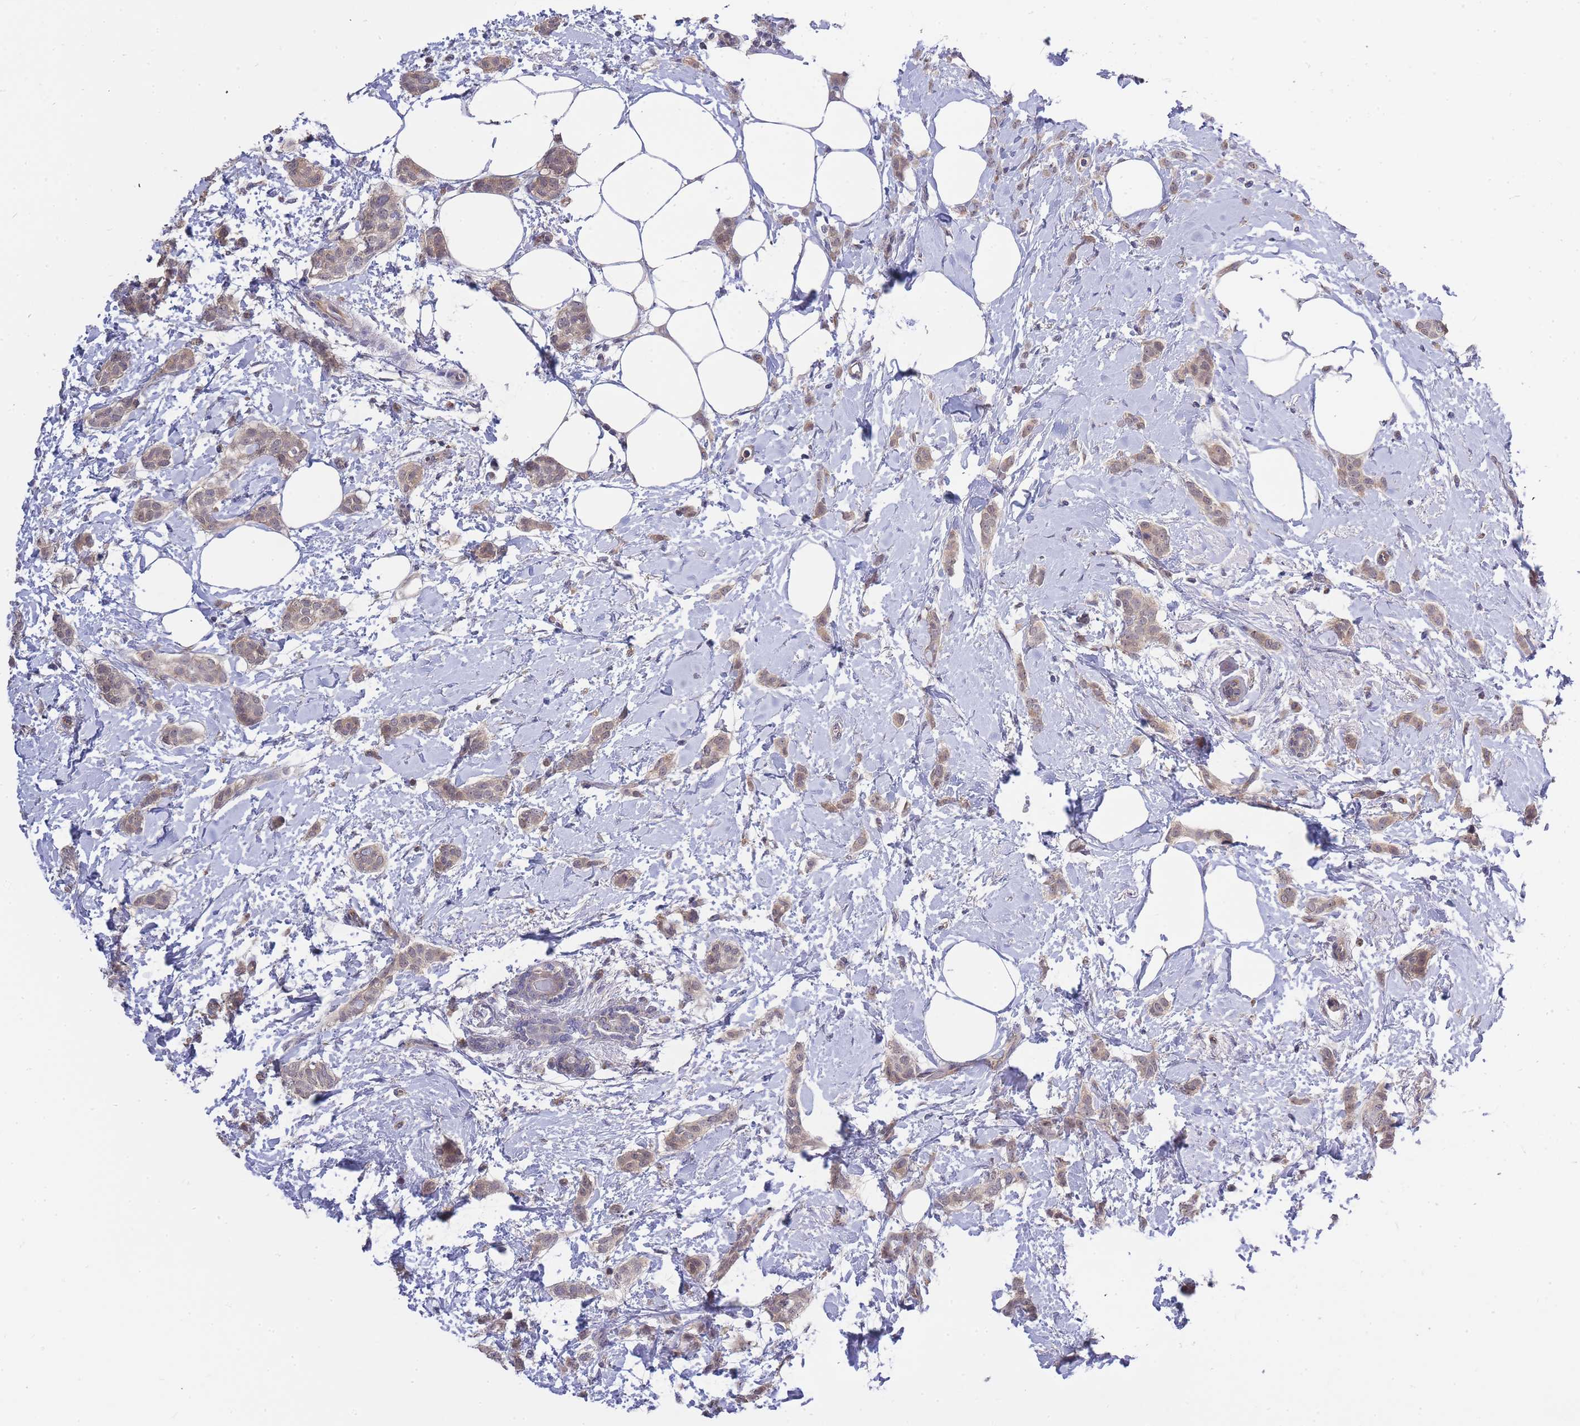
{"staining": {"intensity": "weak", "quantity": ">75%", "location": "cytoplasmic/membranous"}, "tissue": "breast cancer", "cell_type": "Tumor cells", "image_type": "cancer", "snomed": [{"axis": "morphology", "description": "Duct carcinoma"}, {"axis": "topography", "description": "Breast"}], "caption": "Breast cancer (invasive ductal carcinoma) was stained to show a protein in brown. There is low levels of weak cytoplasmic/membranous expression in about >75% of tumor cells.", "gene": "C19orf25", "patient": {"sex": "female", "age": 72}}